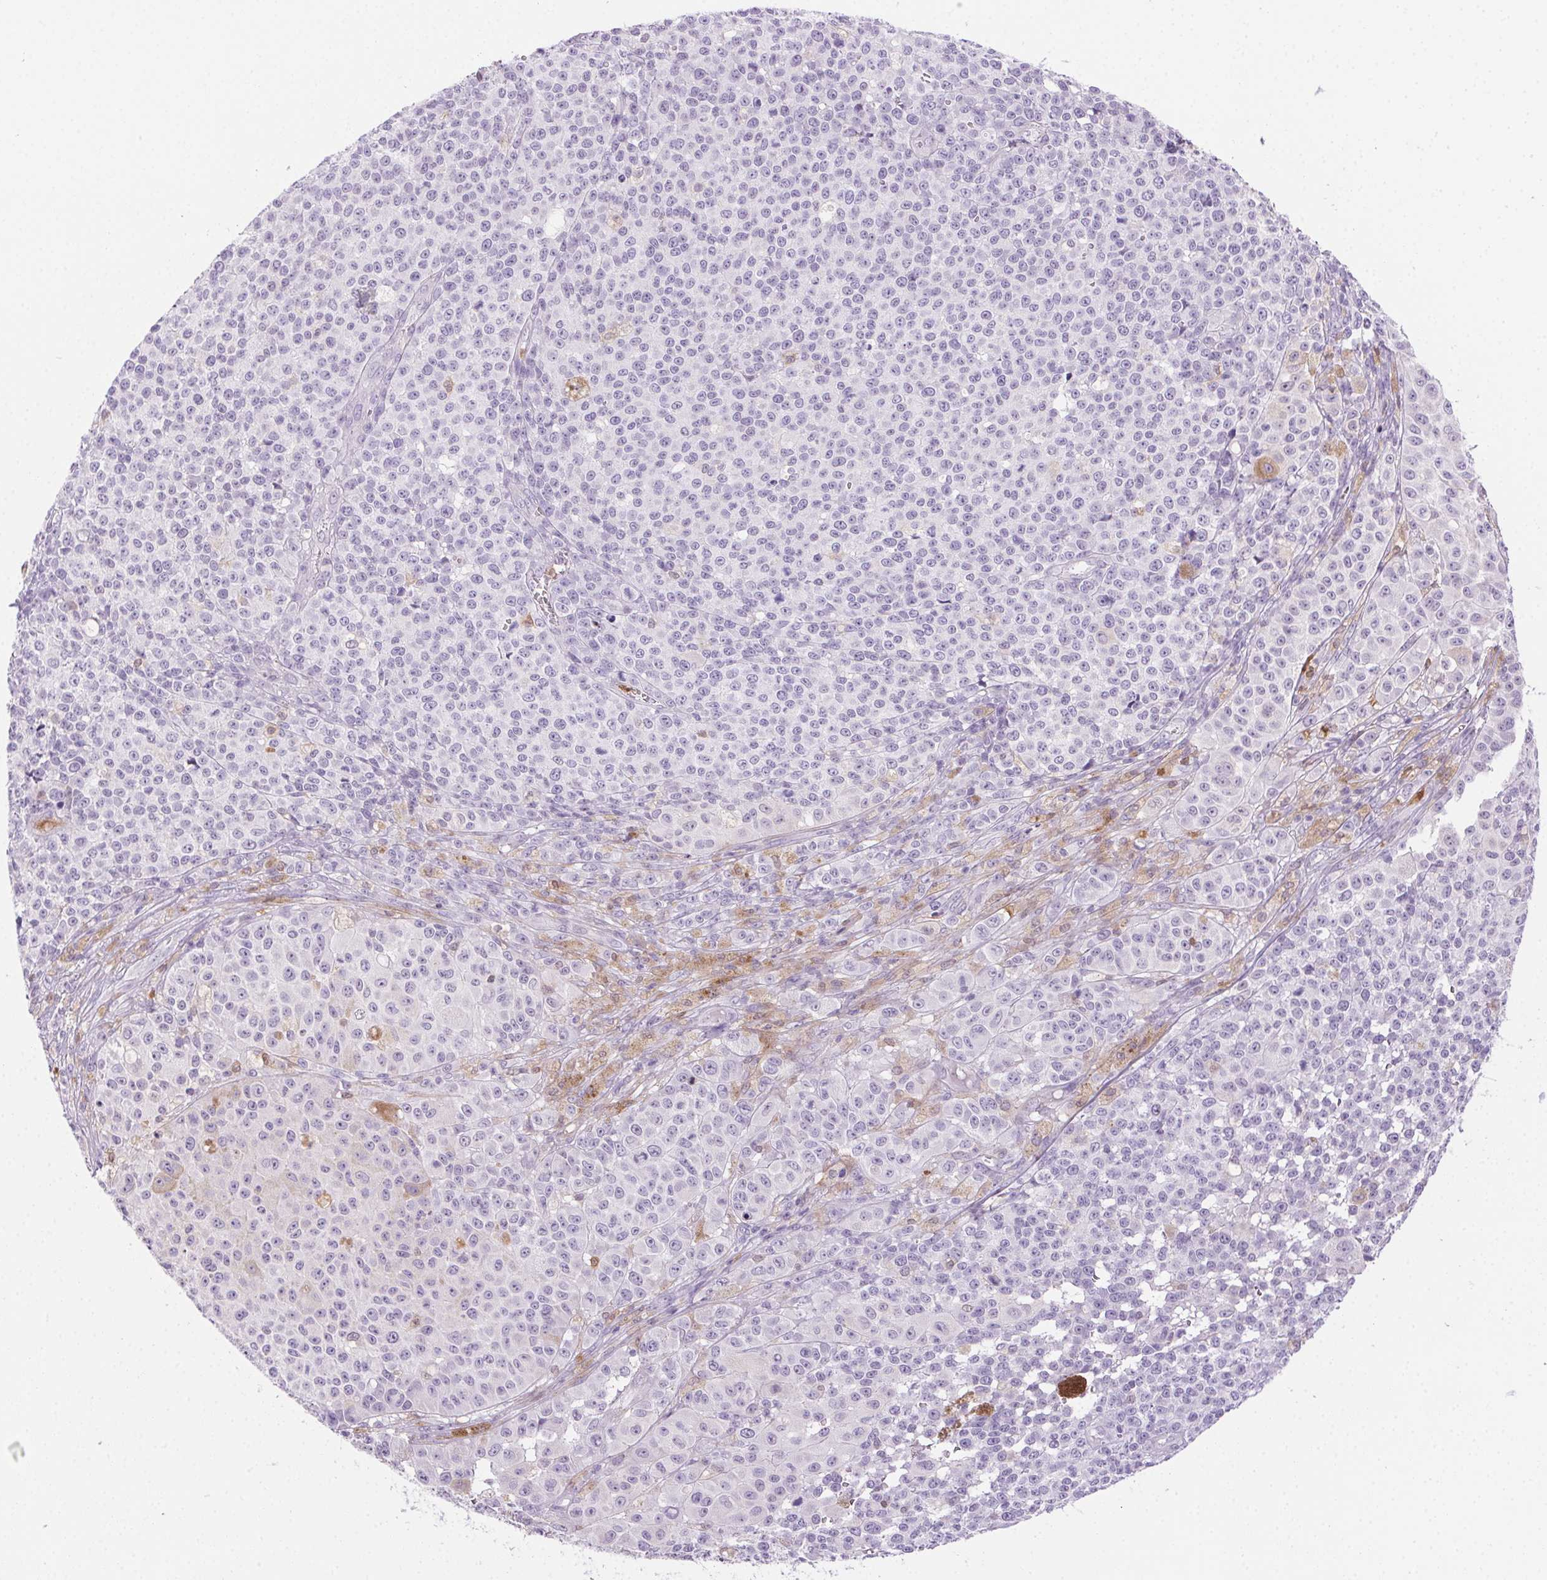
{"staining": {"intensity": "negative", "quantity": "none", "location": "none"}, "tissue": "melanoma", "cell_type": "Tumor cells", "image_type": "cancer", "snomed": [{"axis": "morphology", "description": "Malignant melanoma, NOS"}, {"axis": "topography", "description": "Skin"}], "caption": "DAB immunohistochemical staining of malignant melanoma shows no significant staining in tumor cells.", "gene": "TMEM45A", "patient": {"sex": "female", "age": 58}}